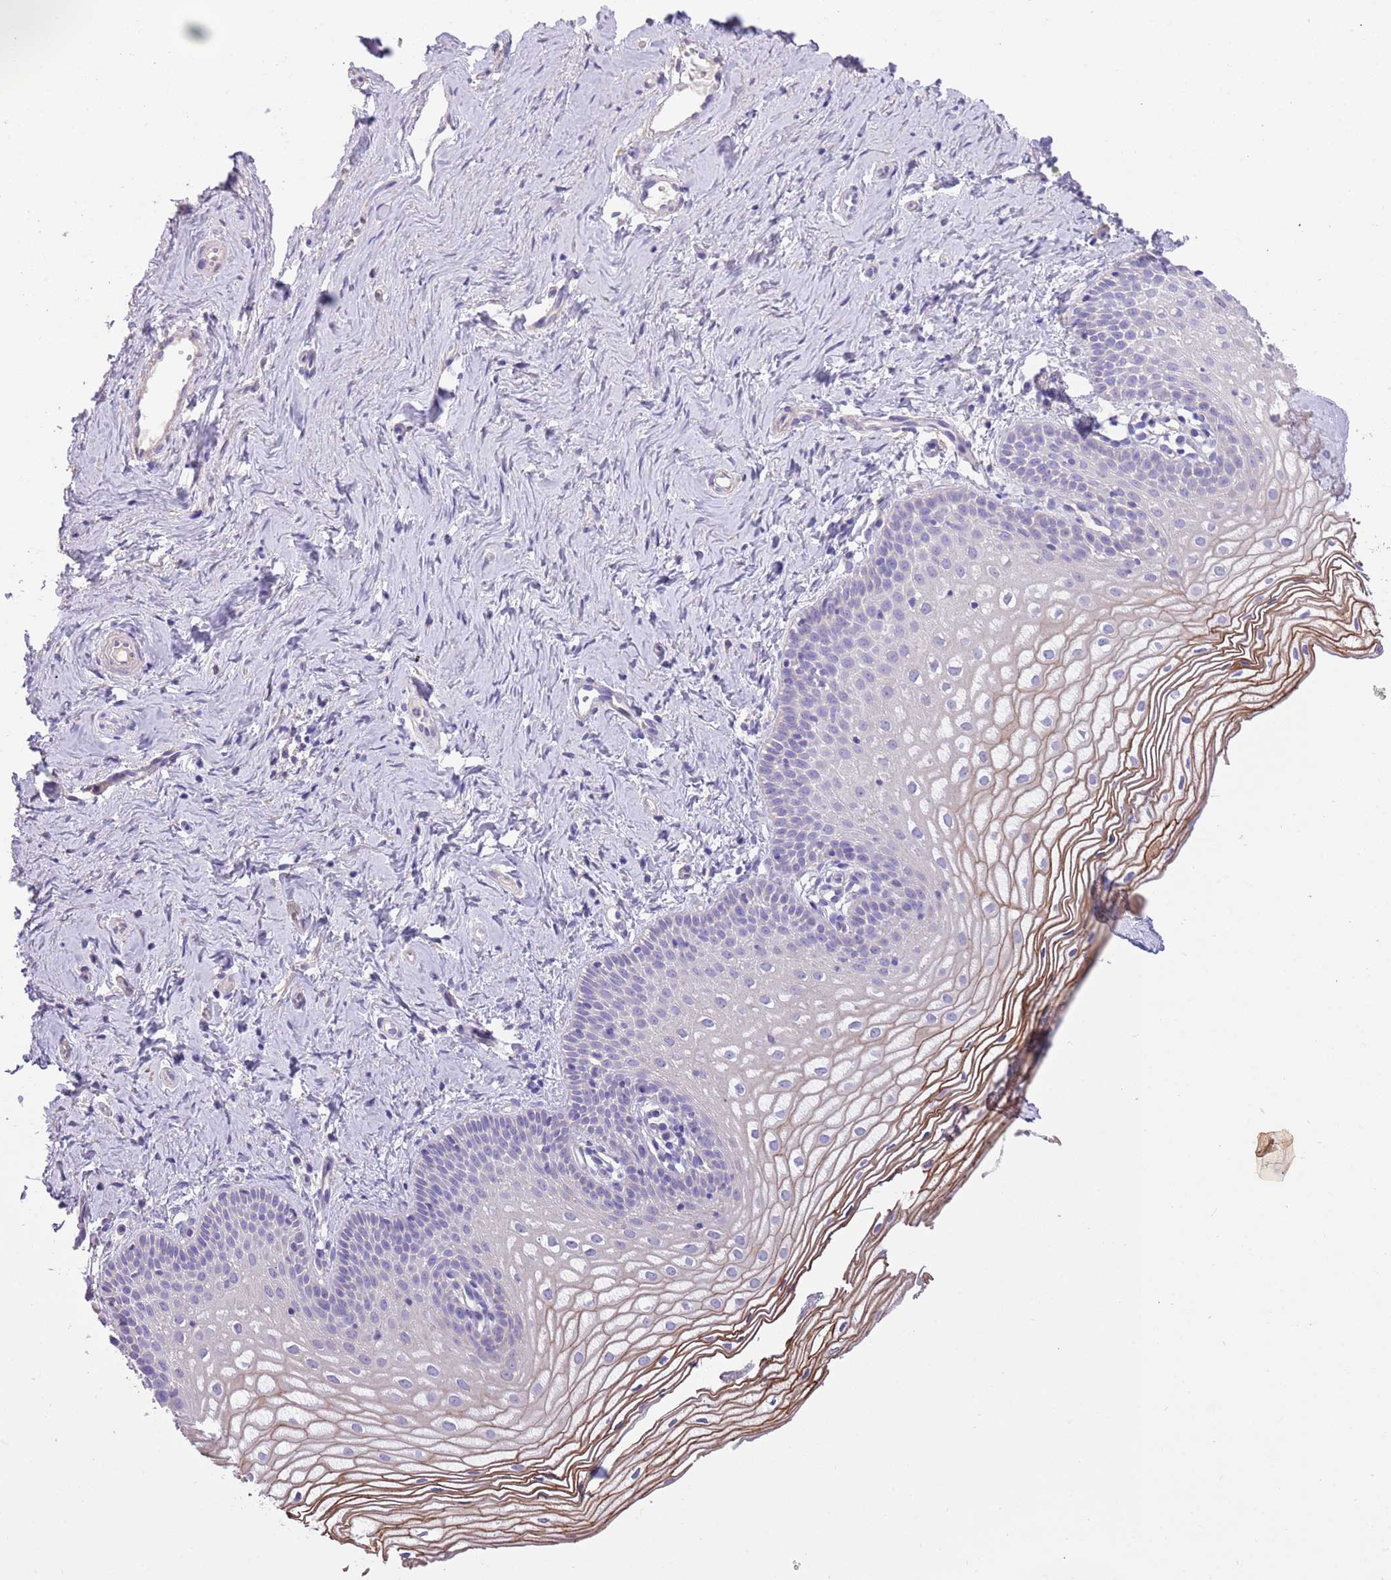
{"staining": {"intensity": "strong", "quantity": "<25%", "location": "cytoplasmic/membranous"}, "tissue": "vagina", "cell_type": "Squamous epithelial cells", "image_type": "normal", "snomed": [{"axis": "morphology", "description": "Normal tissue, NOS"}, {"axis": "topography", "description": "Vagina"}], "caption": "The immunohistochemical stain shows strong cytoplasmic/membranous expression in squamous epithelial cells of benign vagina.", "gene": "SFTPA1", "patient": {"sex": "female", "age": 56}}